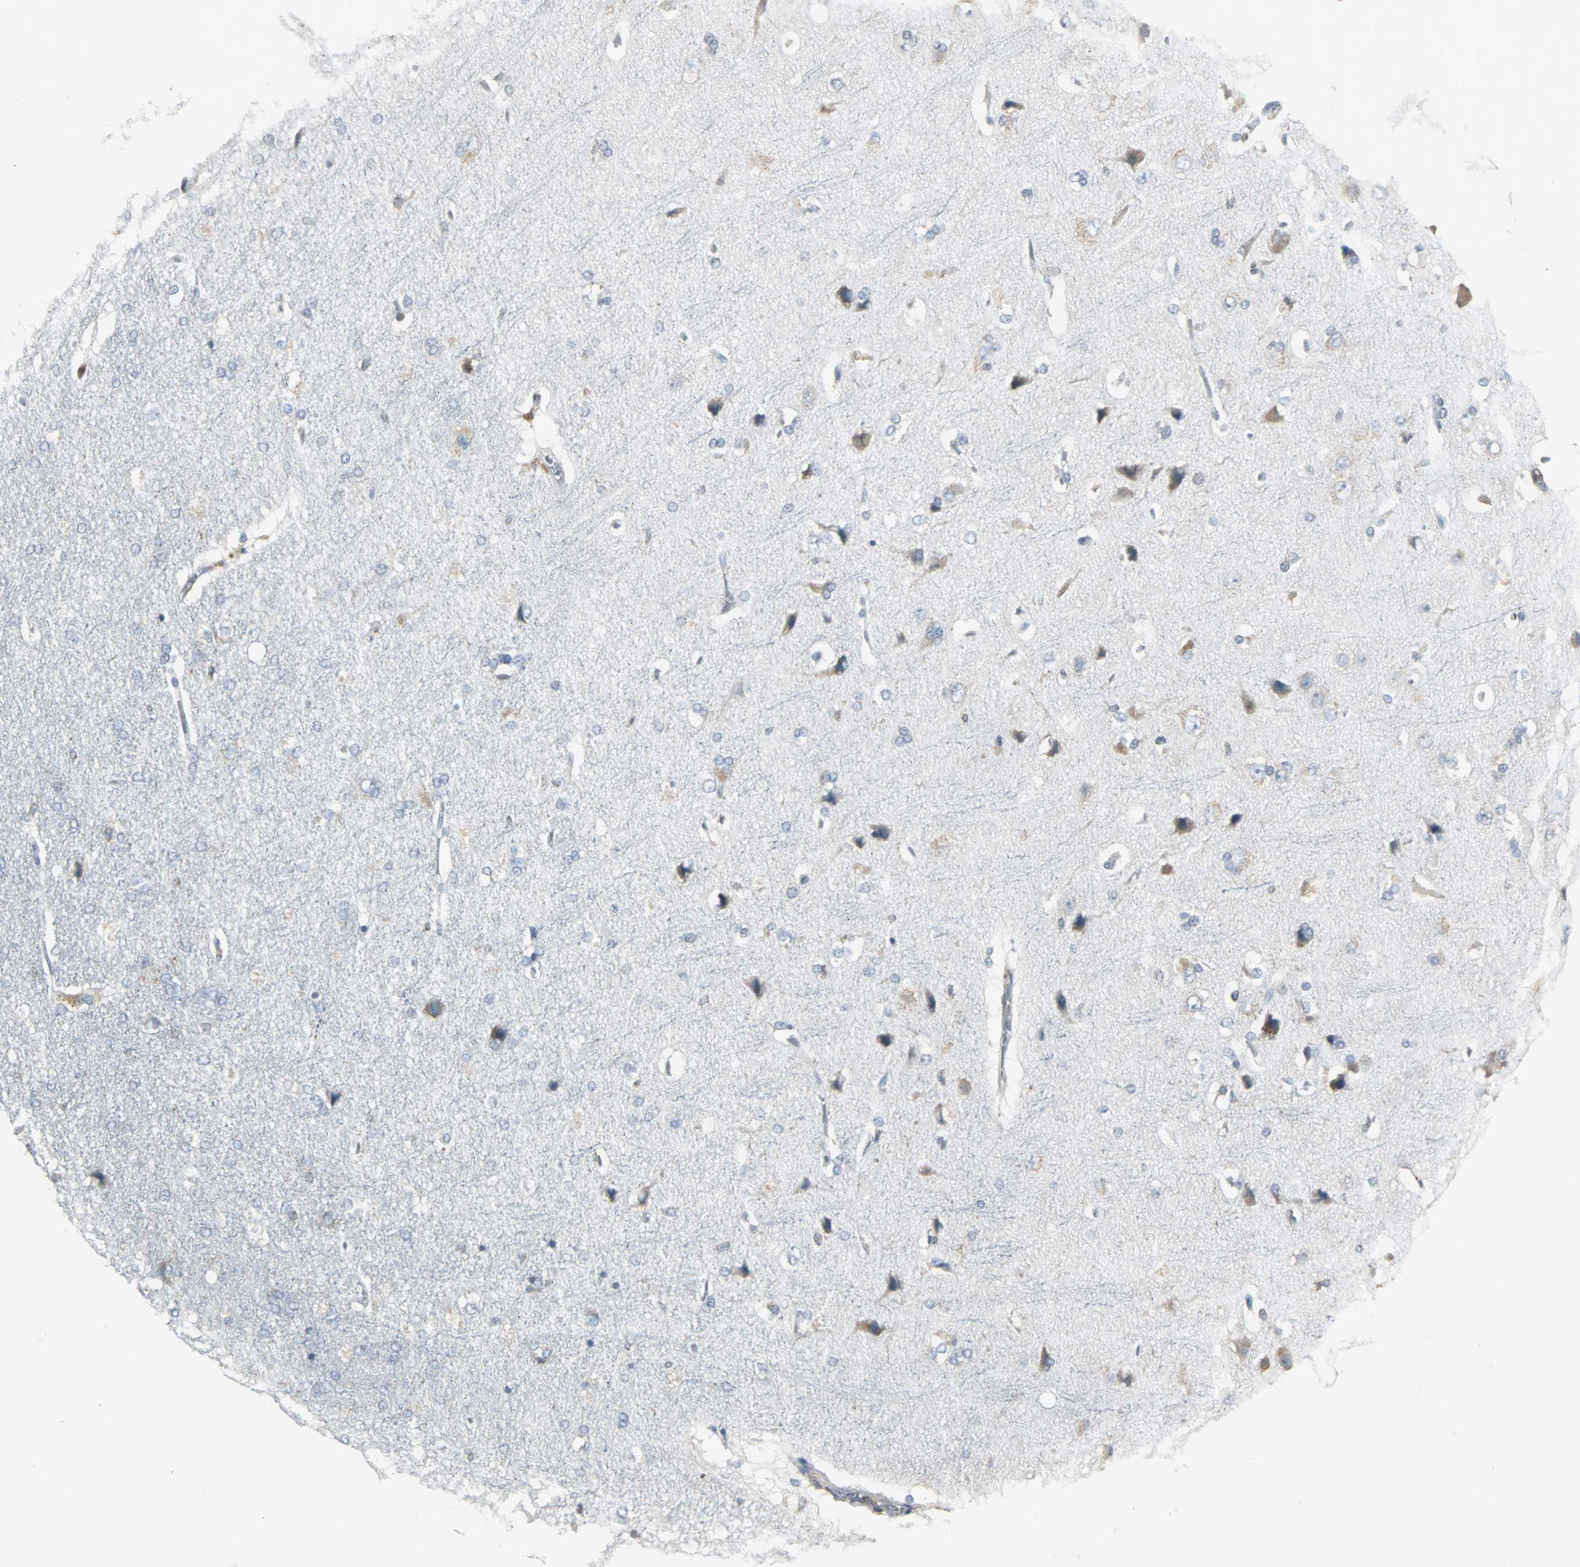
{"staining": {"intensity": "negative", "quantity": "none", "location": "none"}, "tissue": "cerebral cortex", "cell_type": "Endothelial cells", "image_type": "normal", "snomed": [{"axis": "morphology", "description": "Normal tissue, NOS"}, {"axis": "topography", "description": "Cerebral cortex"}], "caption": "A high-resolution photomicrograph shows immunohistochemistry (IHC) staining of benign cerebral cortex, which demonstrates no significant expression in endothelial cells. (Brightfield microscopy of DAB immunohistochemistry at high magnification).", "gene": "LRRFIP1", "patient": {"sex": "male", "age": 62}}